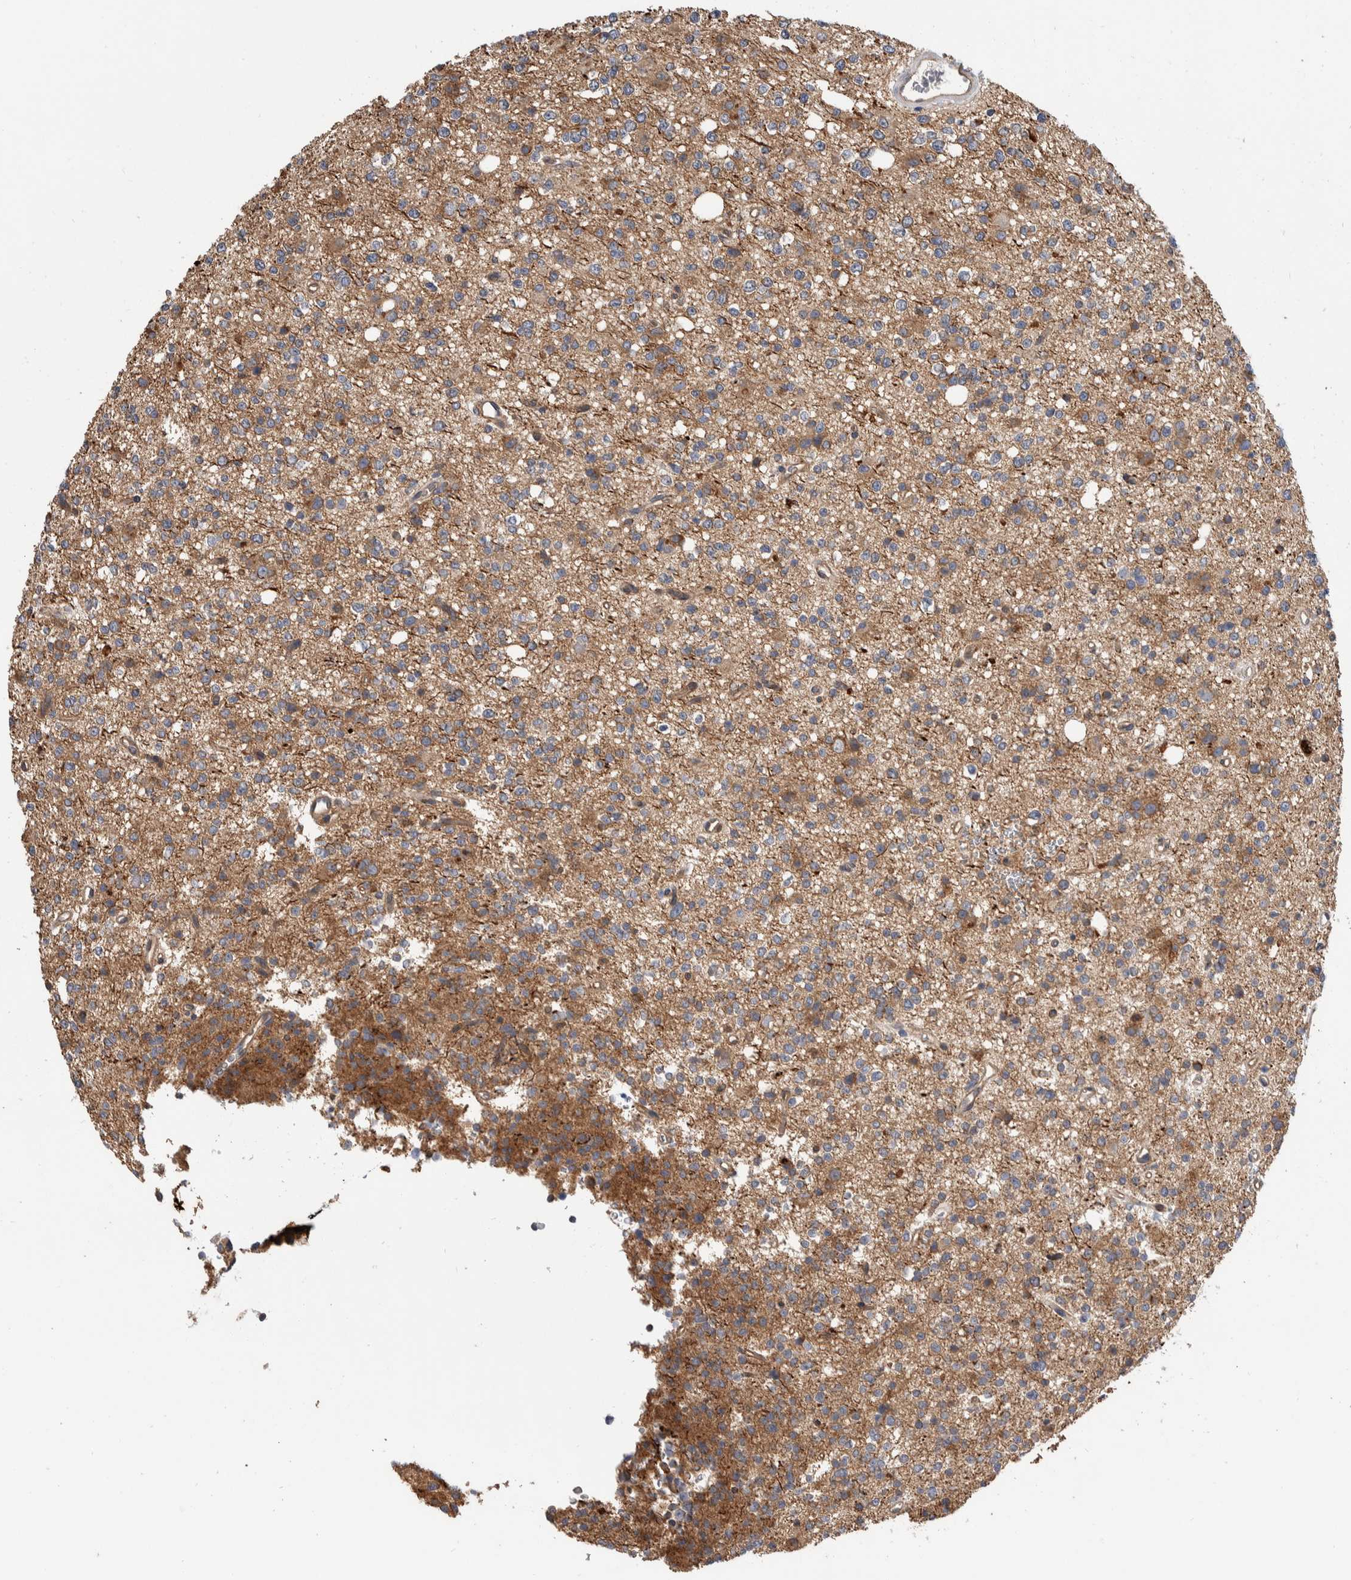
{"staining": {"intensity": "weak", "quantity": "25%-75%", "location": "cytoplasmic/membranous"}, "tissue": "glioma", "cell_type": "Tumor cells", "image_type": "cancer", "snomed": [{"axis": "morphology", "description": "Glioma, malignant, High grade"}, {"axis": "topography", "description": "Brain"}], "caption": "Glioma was stained to show a protein in brown. There is low levels of weak cytoplasmic/membranous staining in about 25%-75% of tumor cells.", "gene": "SDCBP", "patient": {"sex": "female", "age": 62}}